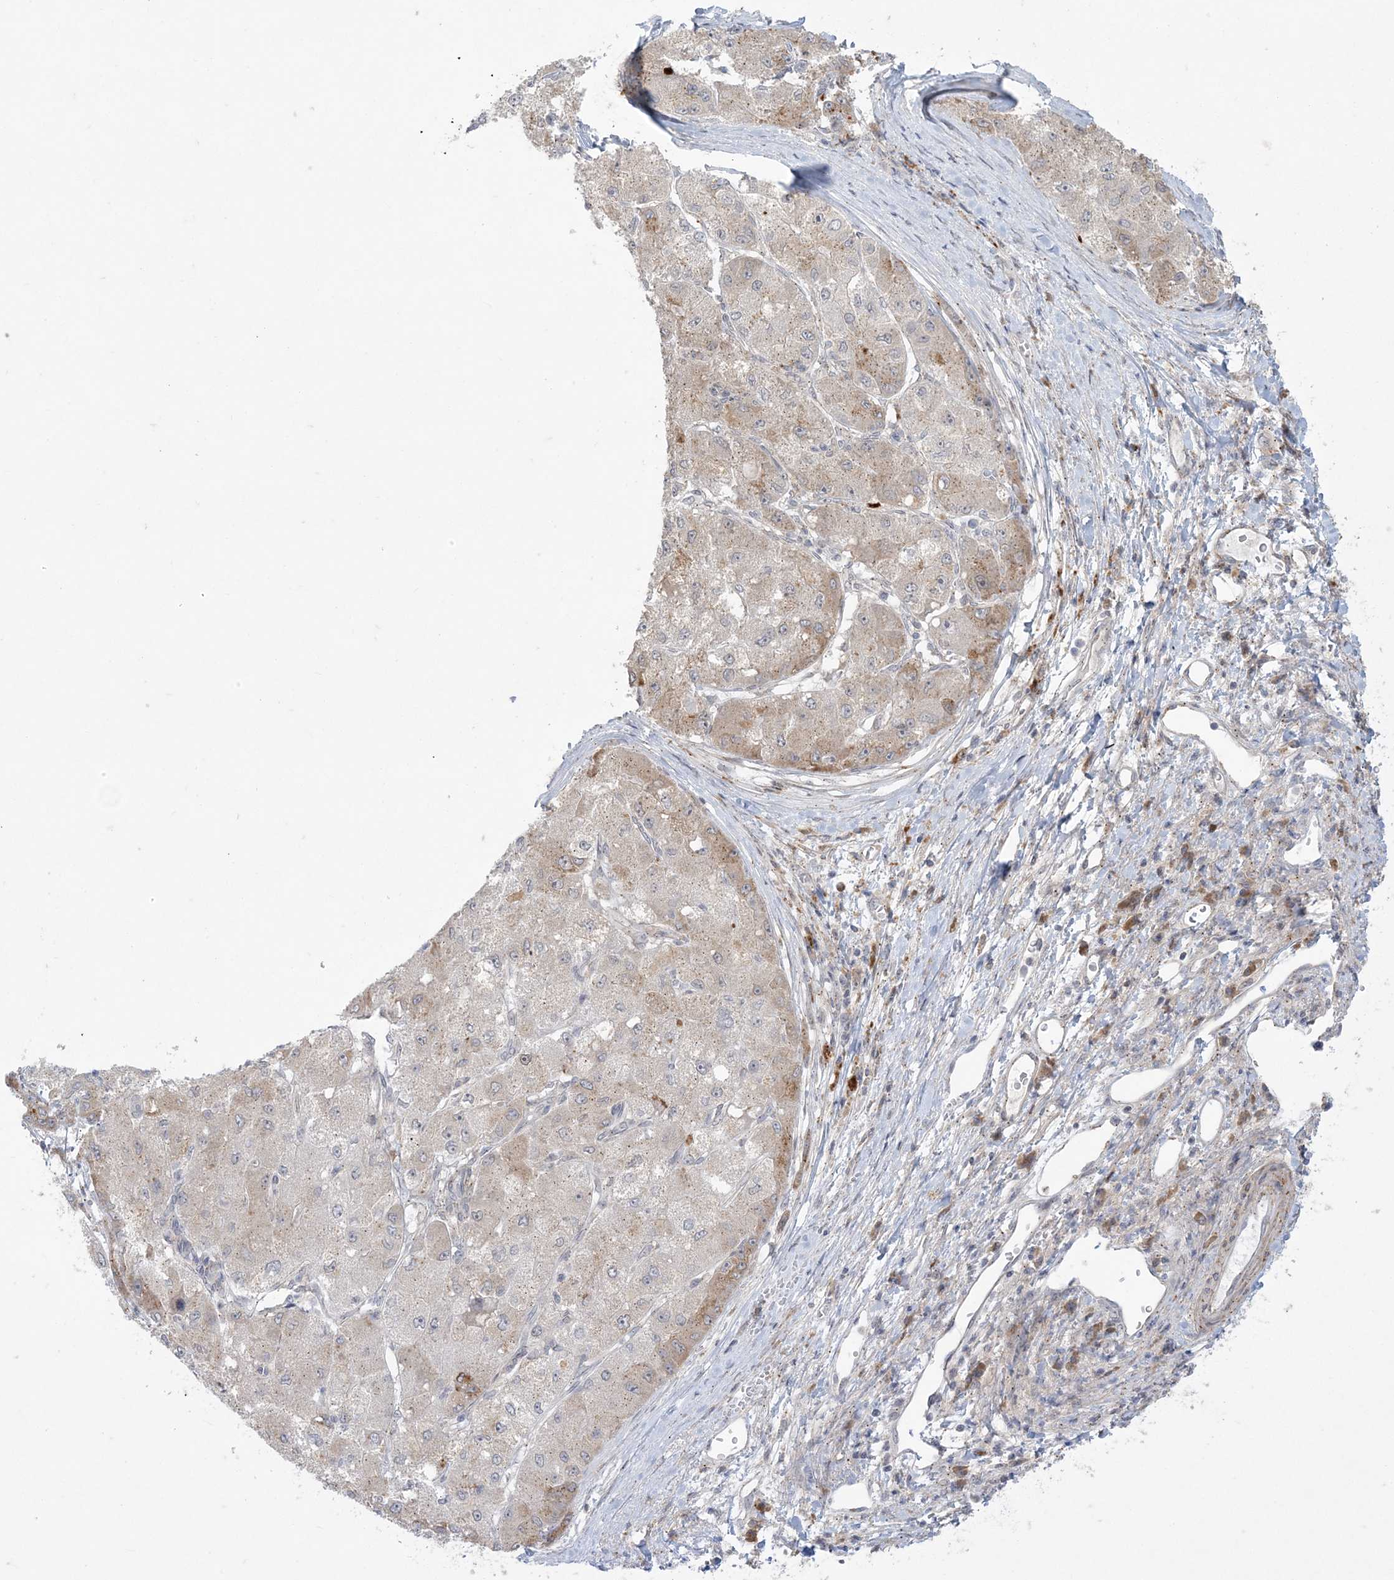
{"staining": {"intensity": "weak", "quantity": "<25%", "location": "cytoplasmic/membranous"}, "tissue": "liver cancer", "cell_type": "Tumor cells", "image_type": "cancer", "snomed": [{"axis": "morphology", "description": "Carcinoma, Hepatocellular, NOS"}, {"axis": "topography", "description": "Liver"}], "caption": "High magnification brightfield microscopy of hepatocellular carcinoma (liver) stained with DAB (brown) and counterstained with hematoxylin (blue): tumor cells show no significant staining. Nuclei are stained in blue.", "gene": "RRAS", "patient": {"sex": "male", "age": 80}}